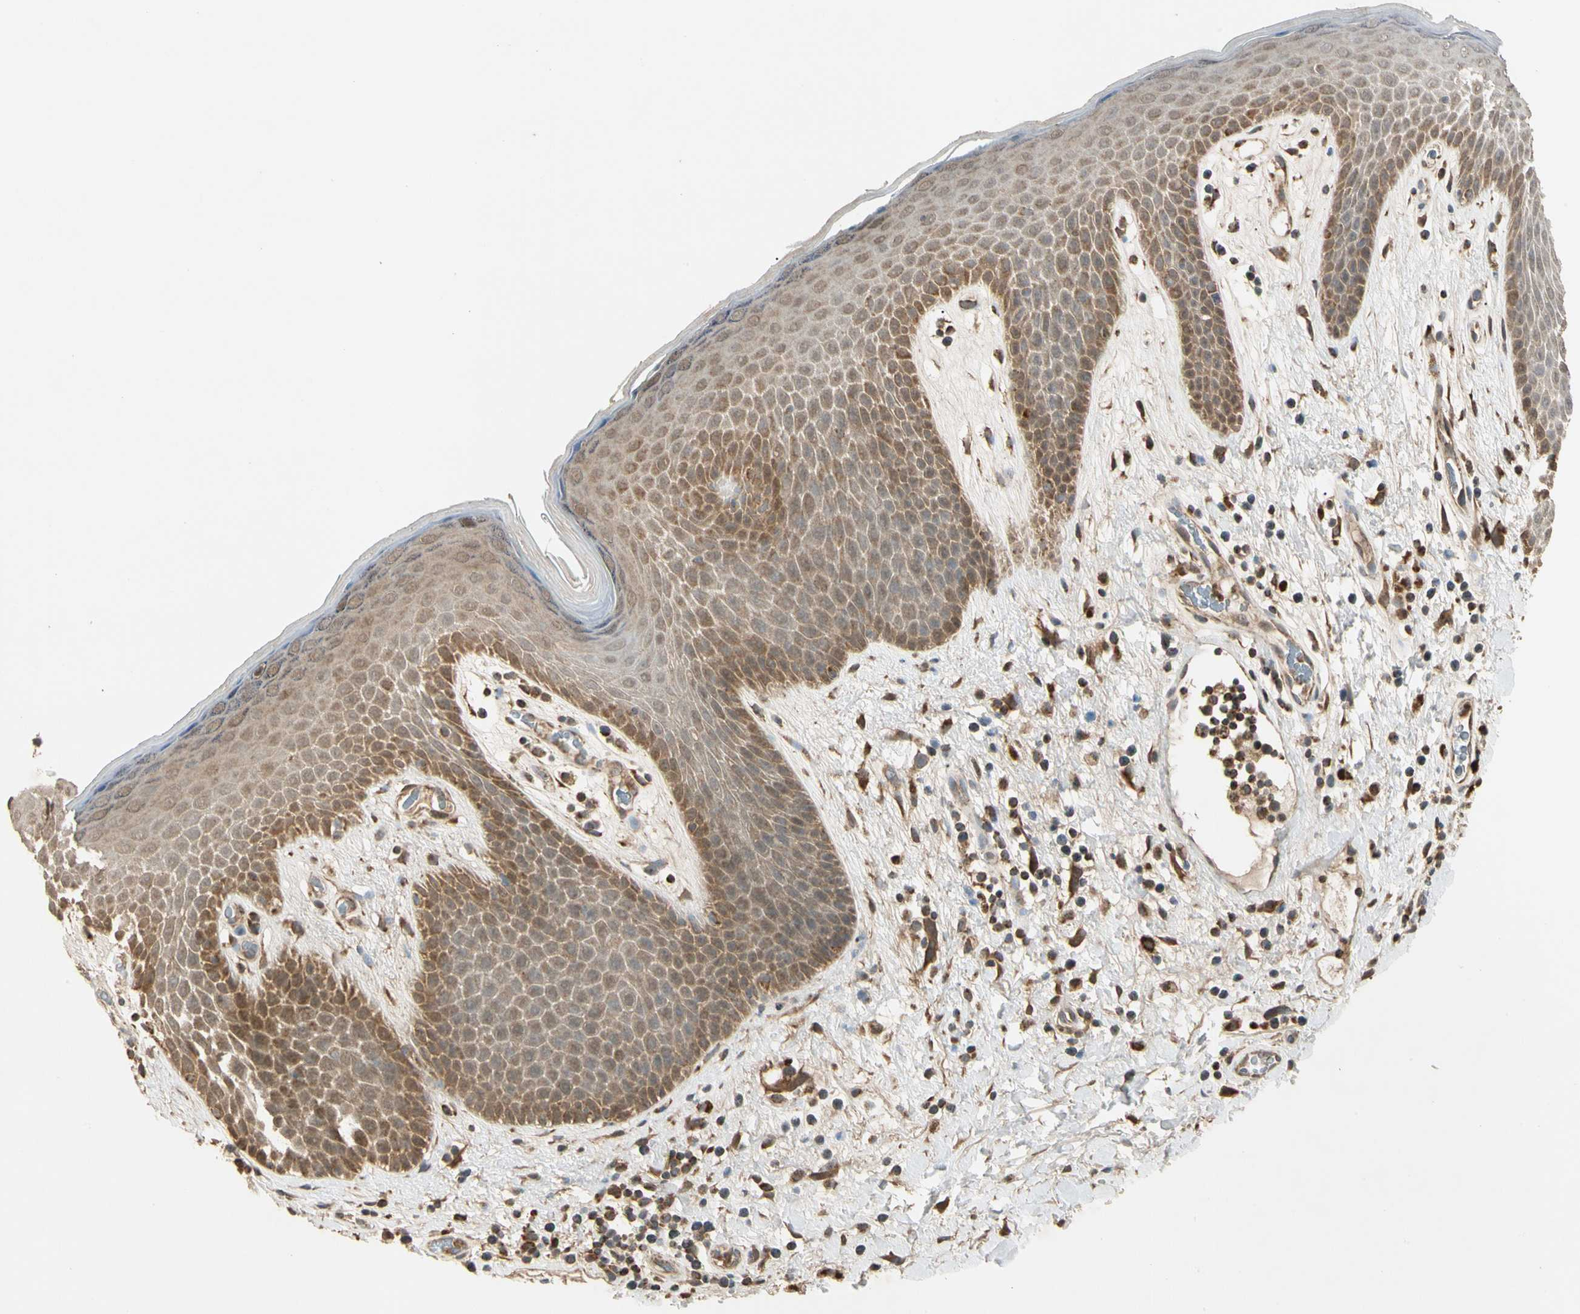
{"staining": {"intensity": "moderate", "quantity": "25%-75%", "location": "cytoplasmic/membranous"}, "tissue": "skin", "cell_type": "Epidermal cells", "image_type": "normal", "snomed": [{"axis": "morphology", "description": "Normal tissue, NOS"}, {"axis": "topography", "description": "Anal"}], "caption": "This photomicrograph demonstrates immunohistochemistry staining of normal human skin, with medium moderate cytoplasmic/membranous staining in about 25%-75% of epidermal cells.", "gene": "PRDX5", "patient": {"sex": "male", "age": 74}}